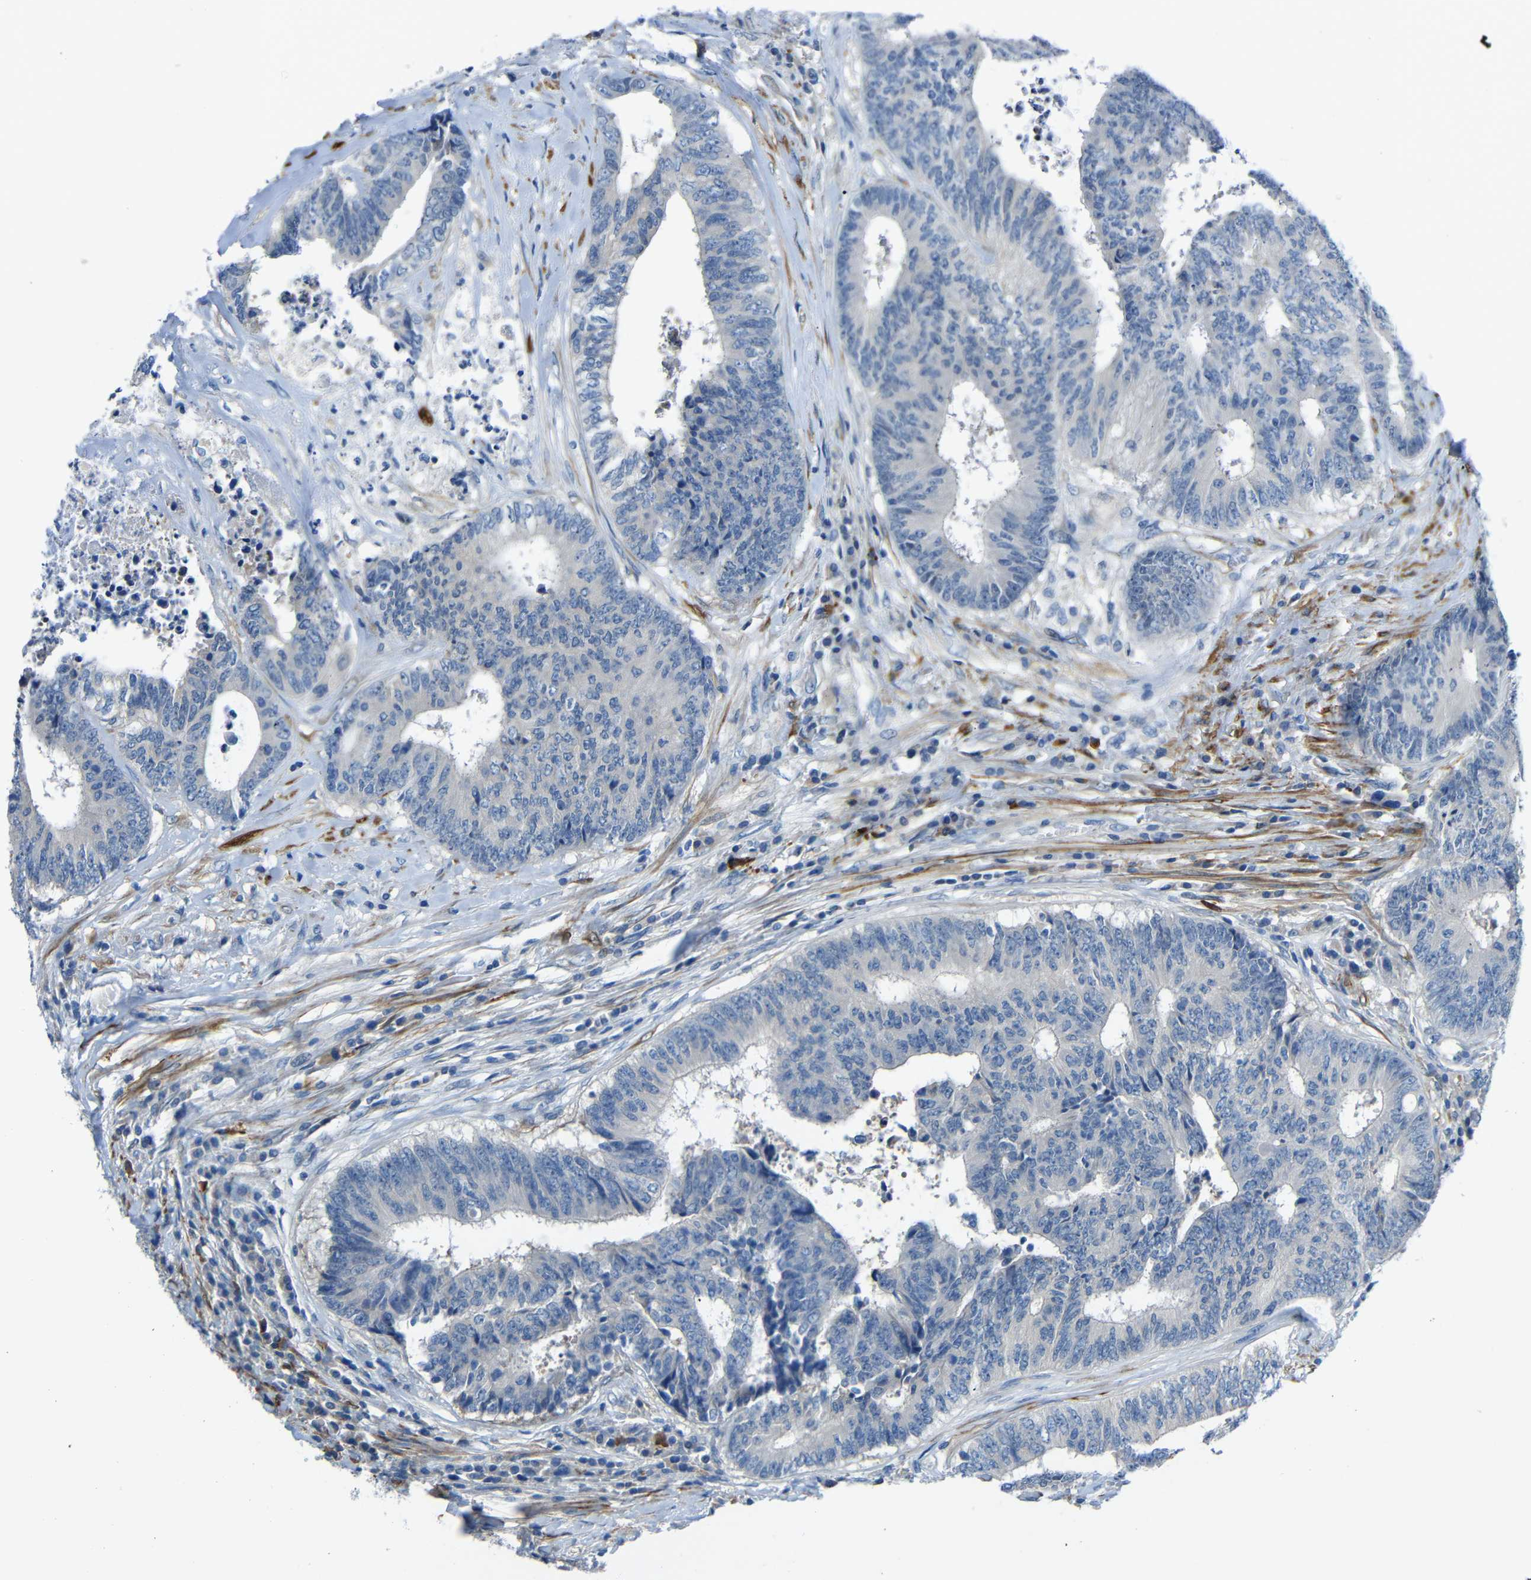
{"staining": {"intensity": "negative", "quantity": "none", "location": "none"}, "tissue": "colorectal cancer", "cell_type": "Tumor cells", "image_type": "cancer", "snomed": [{"axis": "morphology", "description": "Adenocarcinoma, NOS"}, {"axis": "topography", "description": "Rectum"}], "caption": "A high-resolution photomicrograph shows immunohistochemistry (IHC) staining of adenocarcinoma (colorectal), which shows no significant staining in tumor cells.", "gene": "NEGR1", "patient": {"sex": "male", "age": 72}}